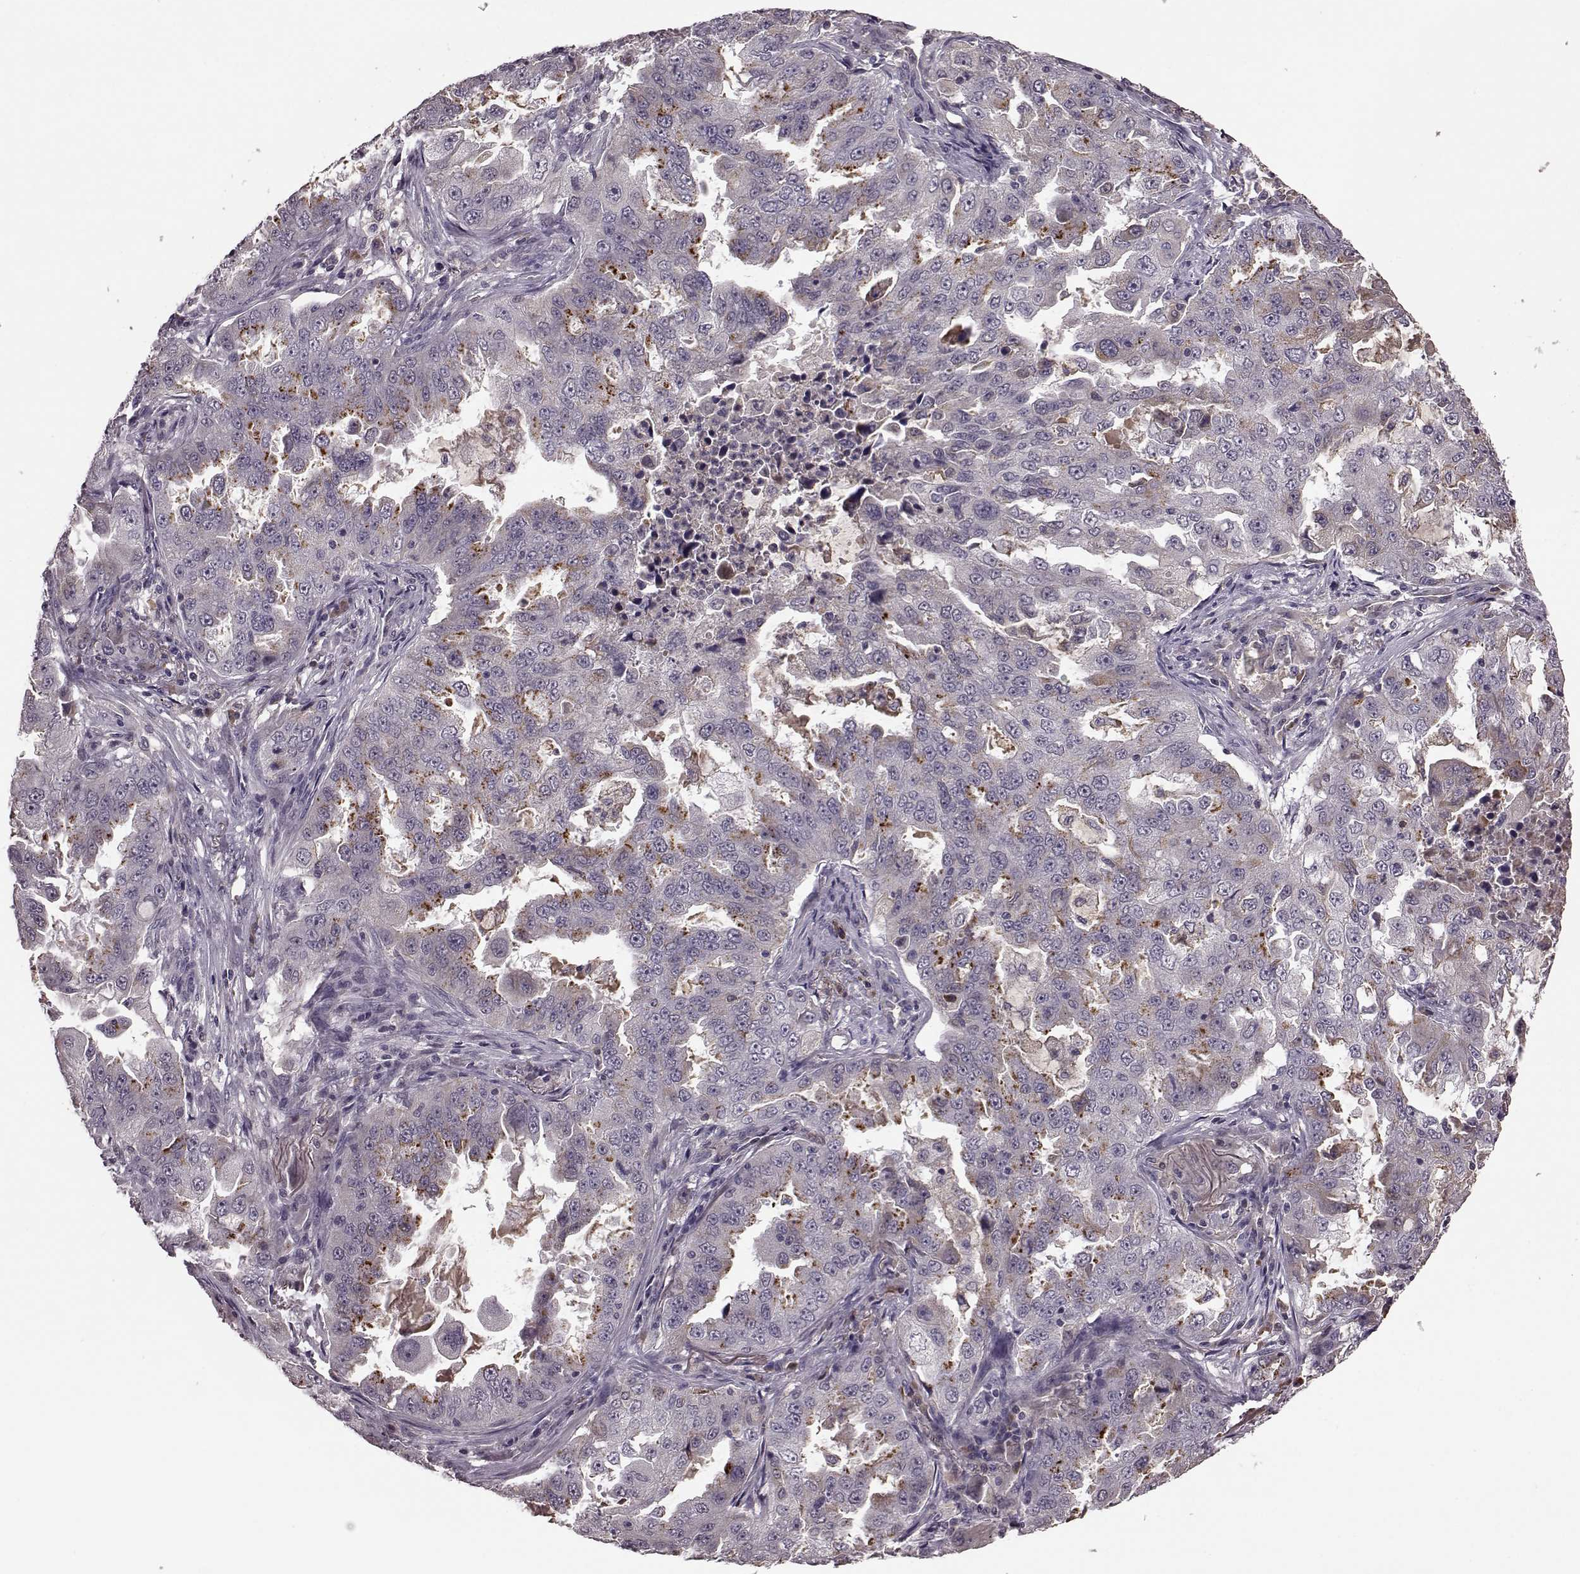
{"staining": {"intensity": "negative", "quantity": "none", "location": "none"}, "tissue": "lung cancer", "cell_type": "Tumor cells", "image_type": "cancer", "snomed": [{"axis": "morphology", "description": "Adenocarcinoma, NOS"}, {"axis": "topography", "description": "Lung"}], "caption": "The immunohistochemistry image has no significant expression in tumor cells of lung adenocarcinoma tissue. The staining was performed using DAB to visualize the protein expression in brown, while the nuclei were stained in blue with hematoxylin (Magnification: 20x).", "gene": "NRL", "patient": {"sex": "female", "age": 61}}